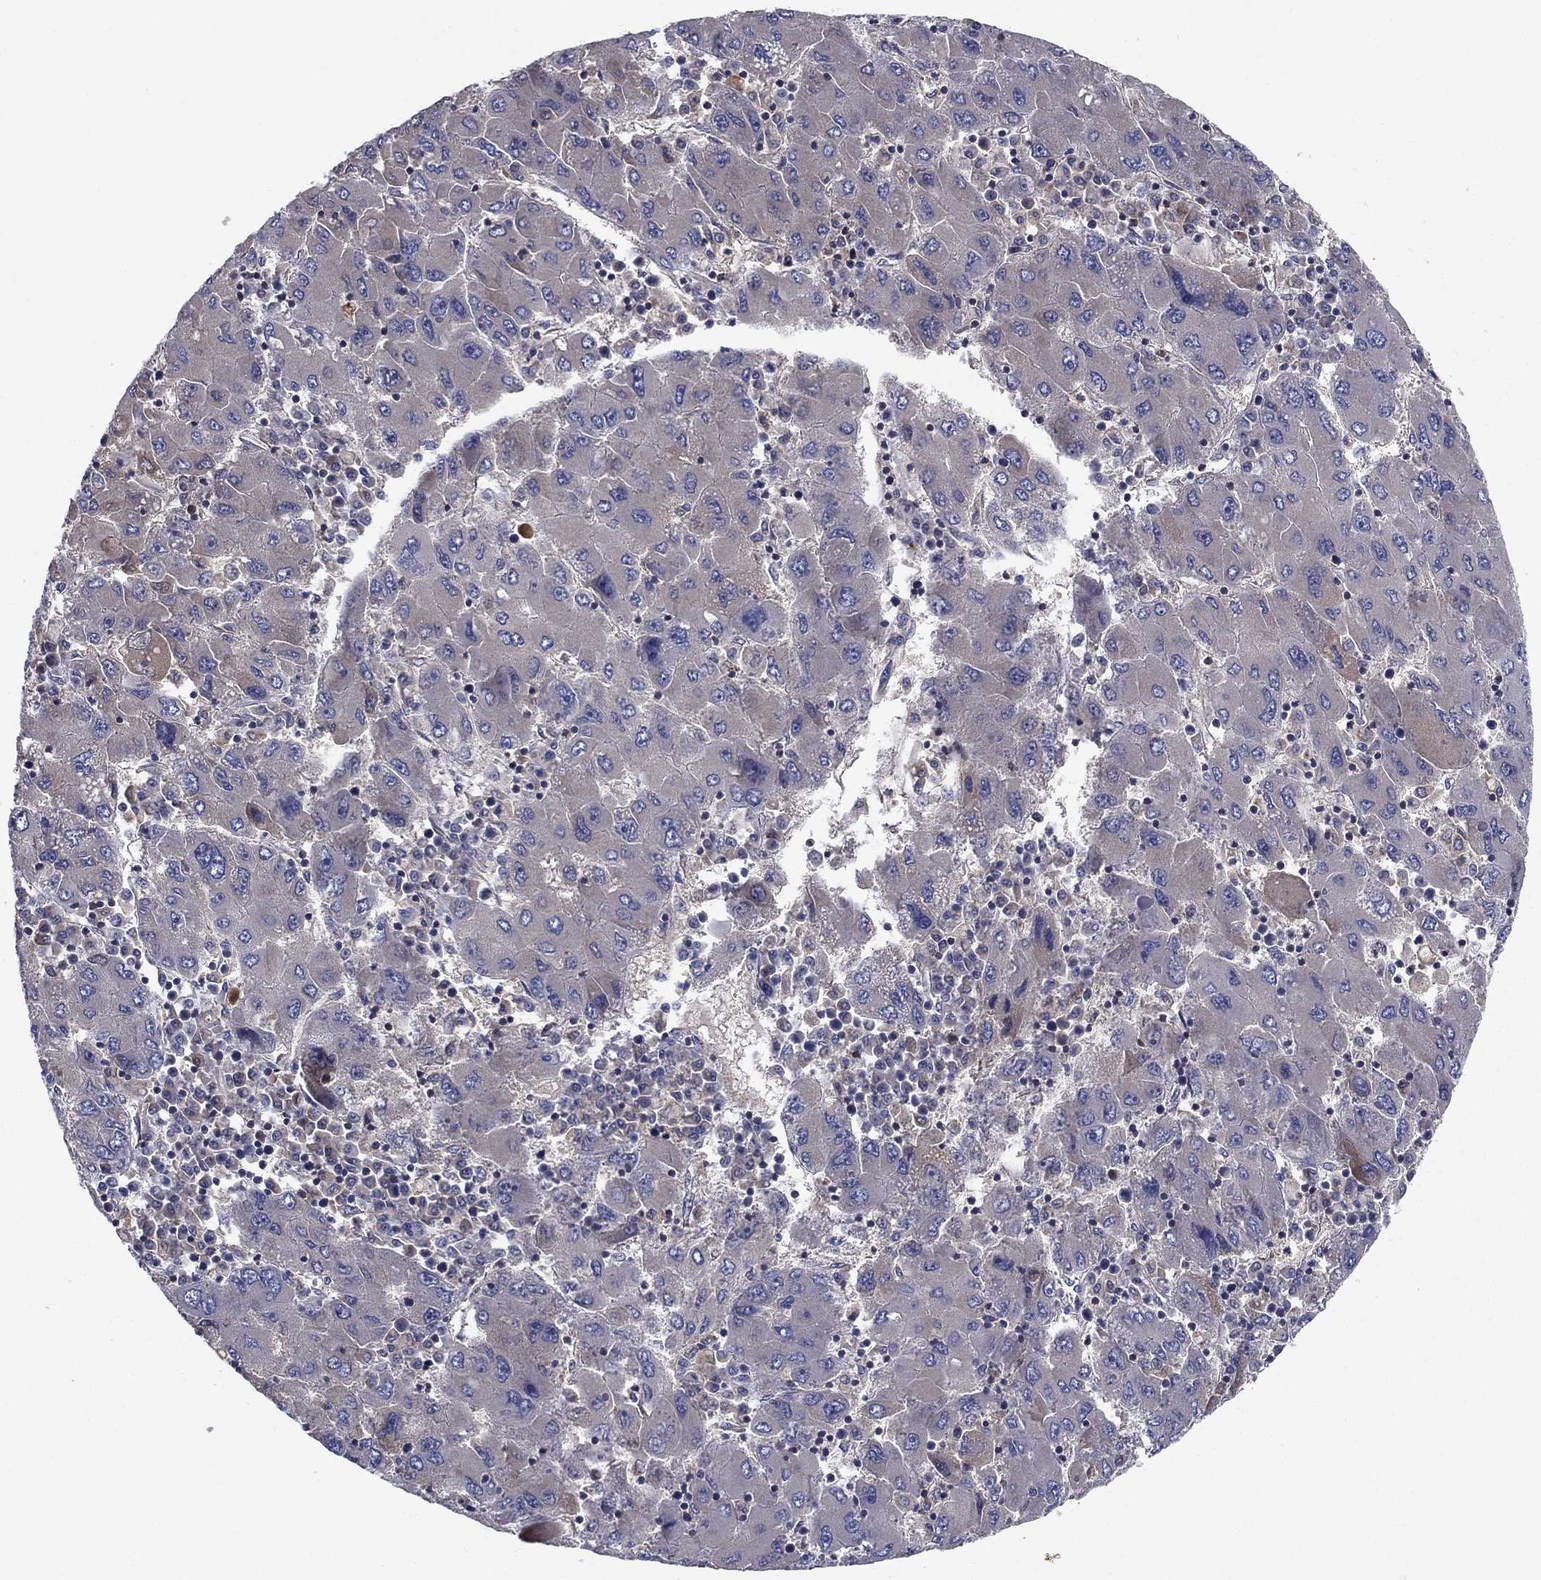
{"staining": {"intensity": "negative", "quantity": "none", "location": "none"}, "tissue": "liver cancer", "cell_type": "Tumor cells", "image_type": "cancer", "snomed": [{"axis": "morphology", "description": "Carcinoma, Hepatocellular, NOS"}, {"axis": "topography", "description": "Liver"}], "caption": "This is a image of IHC staining of liver cancer (hepatocellular carcinoma), which shows no positivity in tumor cells.", "gene": "GLTP", "patient": {"sex": "male", "age": 75}}